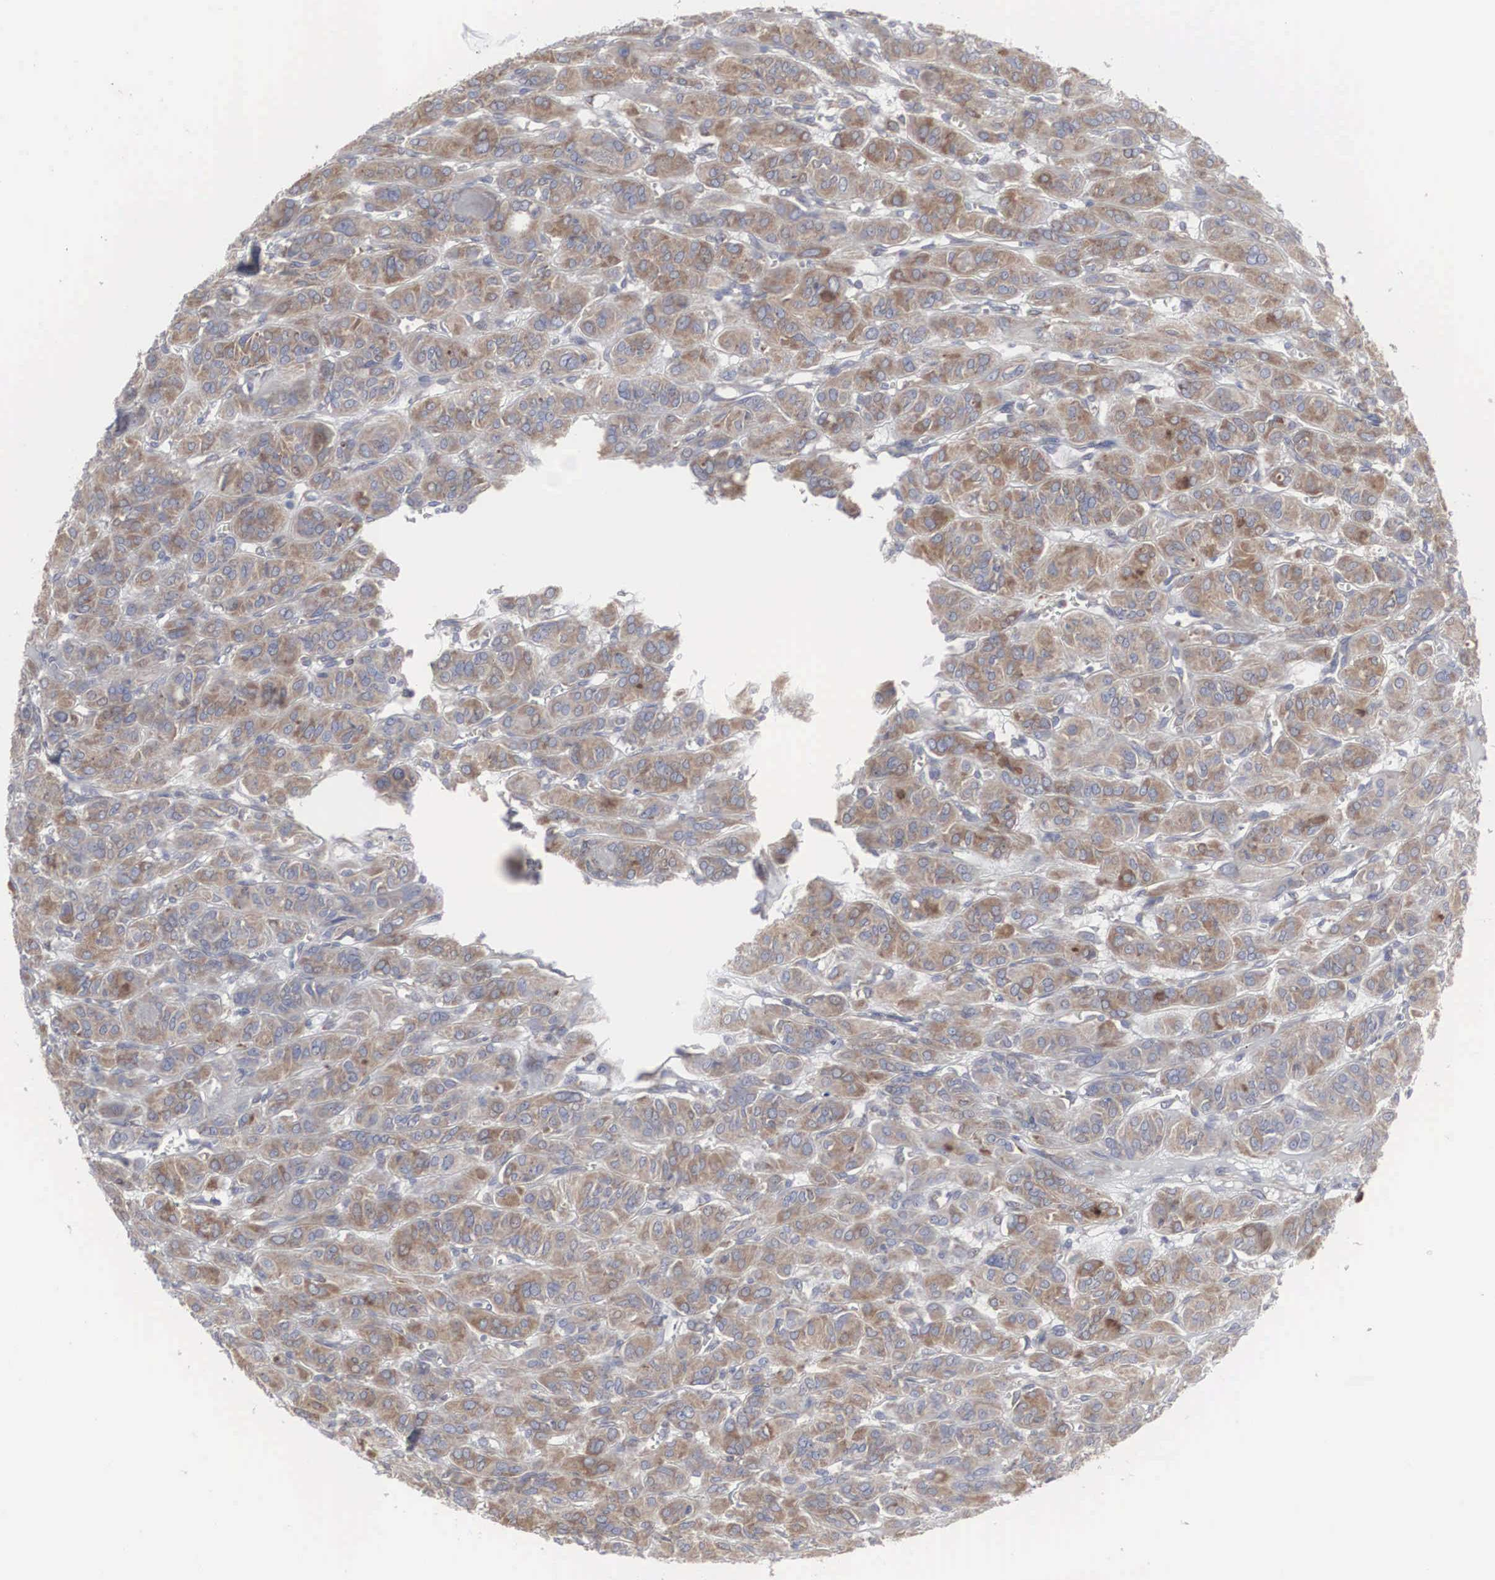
{"staining": {"intensity": "moderate", "quantity": ">75%", "location": "cytoplasmic/membranous"}, "tissue": "thyroid cancer", "cell_type": "Tumor cells", "image_type": "cancer", "snomed": [{"axis": "morphology", "description": "Follicular adenoma carcinoma, NOS"}, {"axis": "topography", "description": "Thyroid gland"}], "caption": "The image displays a brown stain indicating the presence of a protein in the cytoplasmic/membranous of tumor cells in follicular adenoma carcinoma (thyroid).", "gene": "MIA2", "patient": {"sex": "female", "age": 71}}